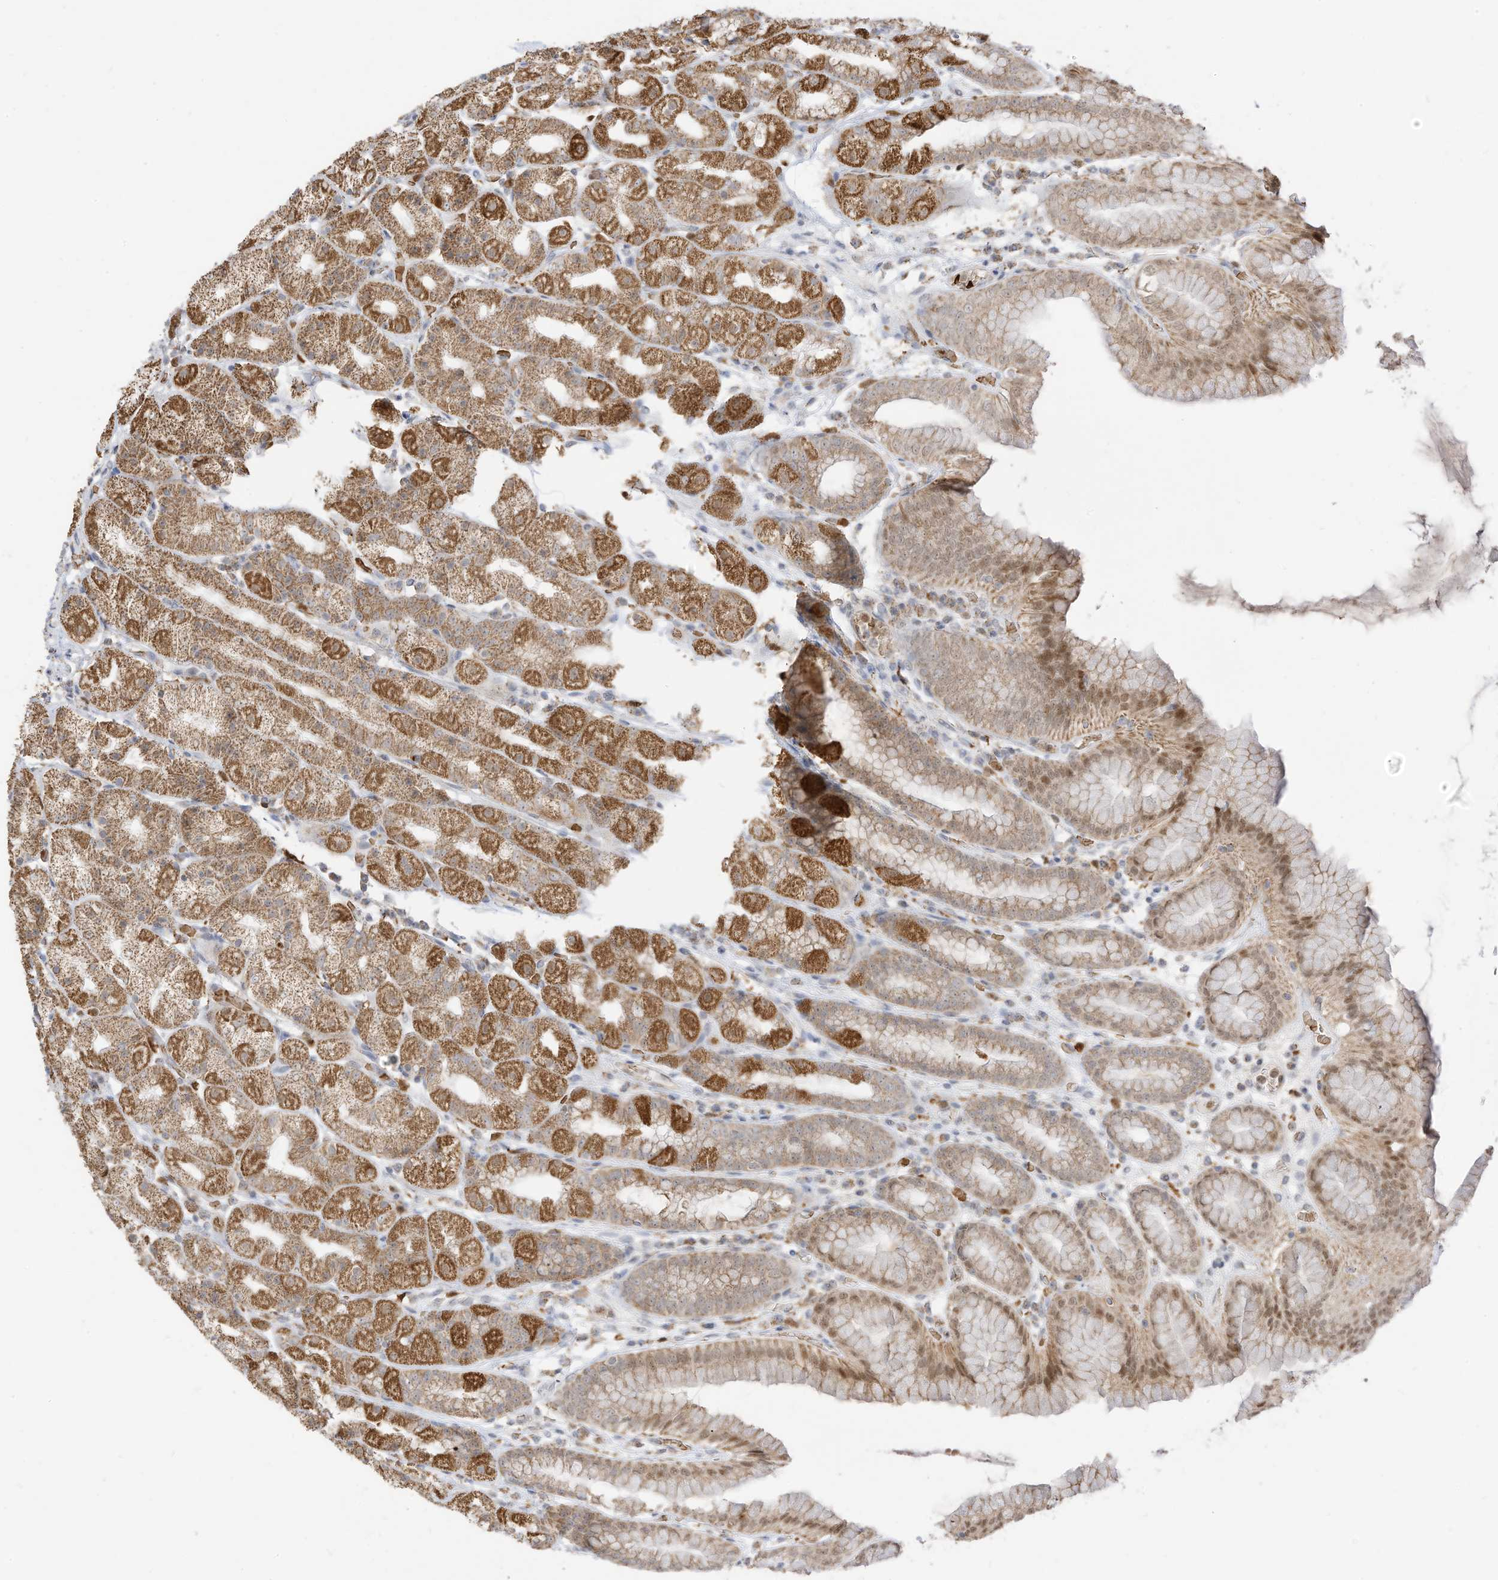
{"staining": {"intensity": "strong", "quantity": ">75%", "location": "cytoplasmic/membranous"}, "tissue": "stomach", "cell_type": "Glandular cells", "image_type": "normal", "snomed": [{"axis": "morphology", "description": "Normal tissue, NOS"}, {"axis": "topography", "description": "Stomach, upper"}], "caption": "This photomicrograph reveals IHC staining of normal human stomach, with high strong cytoplasmic/membranous staining in approximately >75% of glandular cells.", "gene": "MTUS2", "patient": {"sex": "male", "age": 68}}